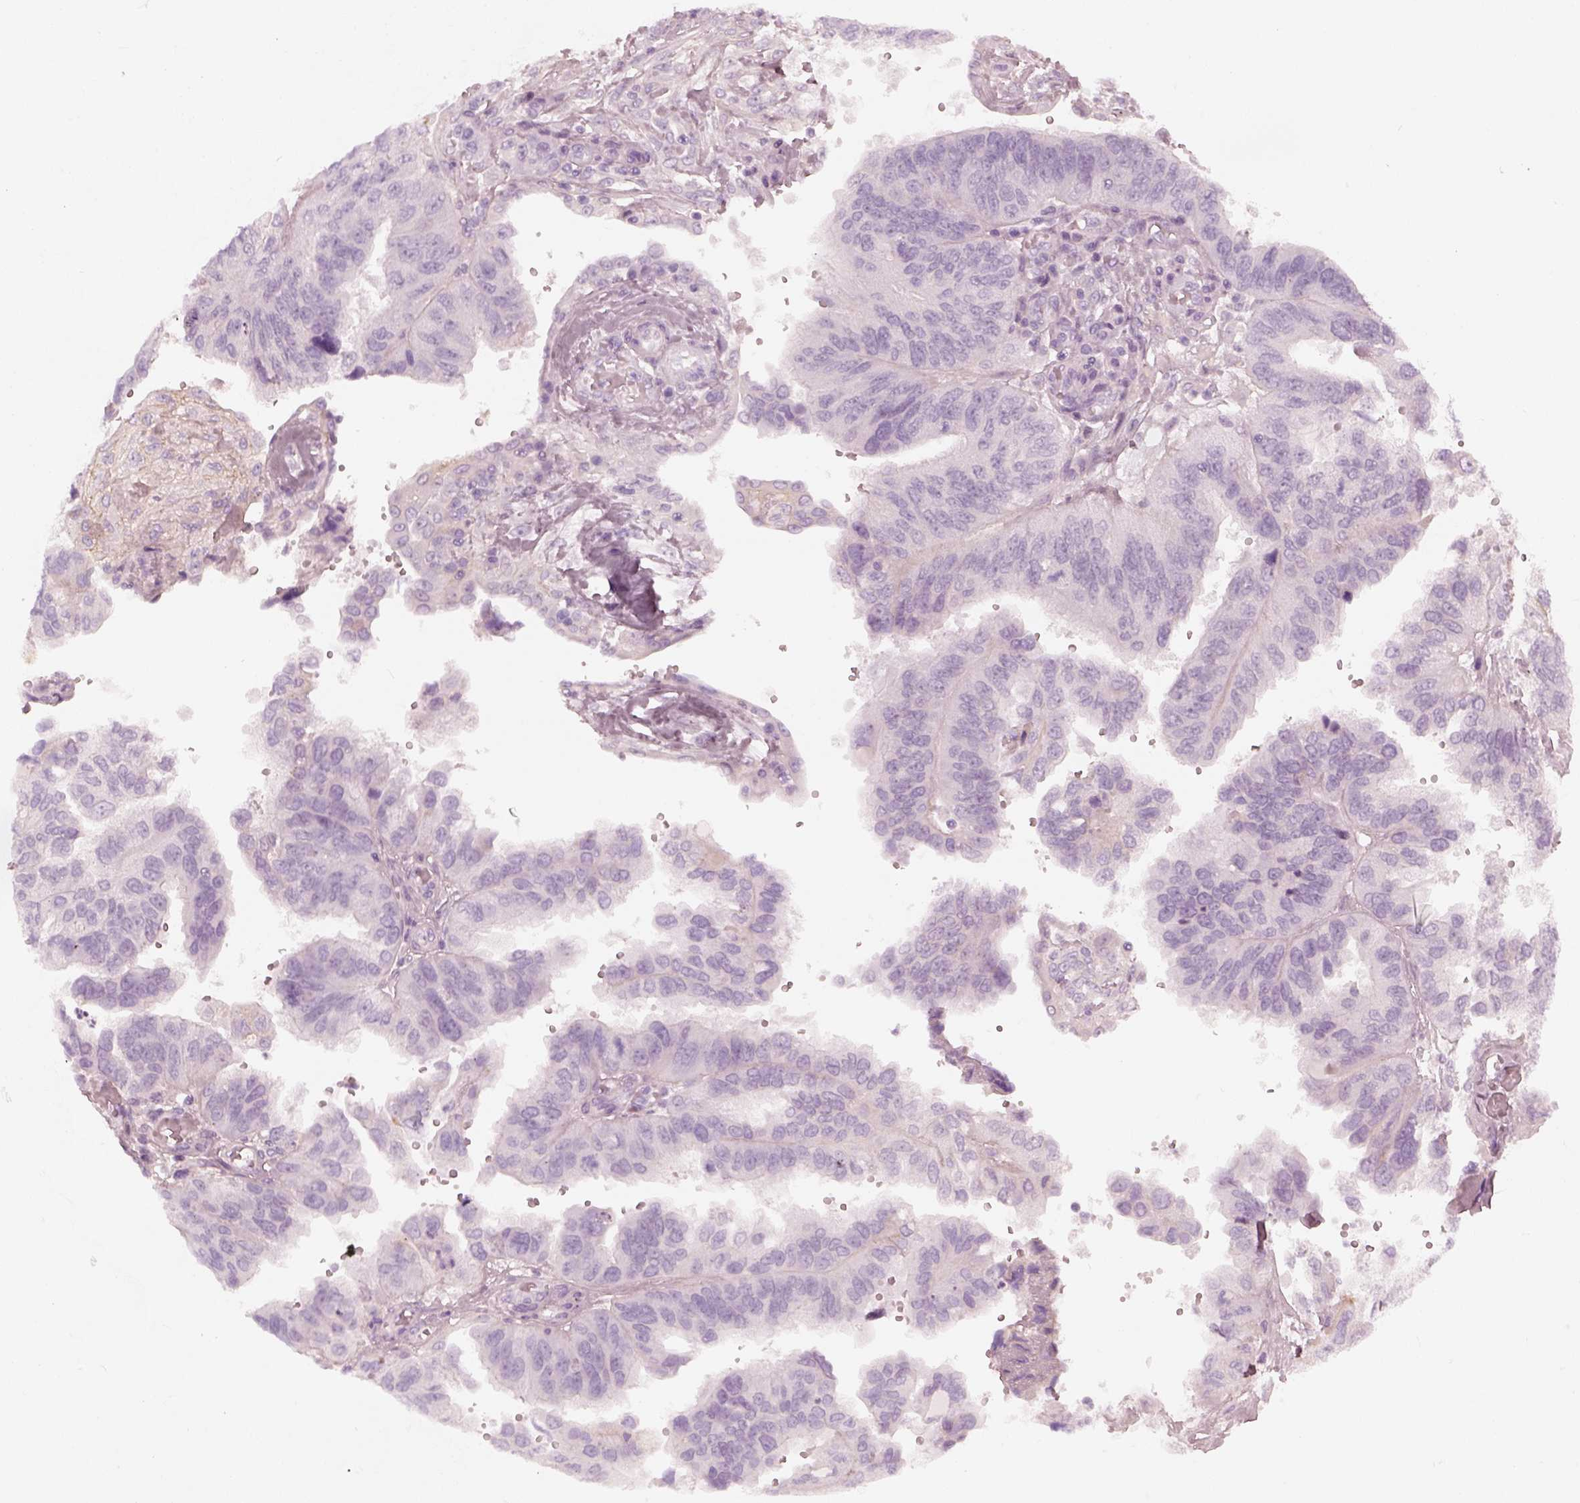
{"staining": {"intensity": "negative", "quantity": "none", "location": "none"}, "tissue": "ovarian cancer", "cell_type": "Tumor cells", "image_type": "cancer", "snomed": [{"axis": "morphology", "description": "Cystadenocarcinoma, serous, NOS"}, {"axis": "topography", "description": "Ovary"}], "caption": "Tumor cells show no significant protein expression in serous cystadenocarcinoma (ovarian).", "gene": "CRYBA2", "patient": {"sex": "female", "age": 79}}